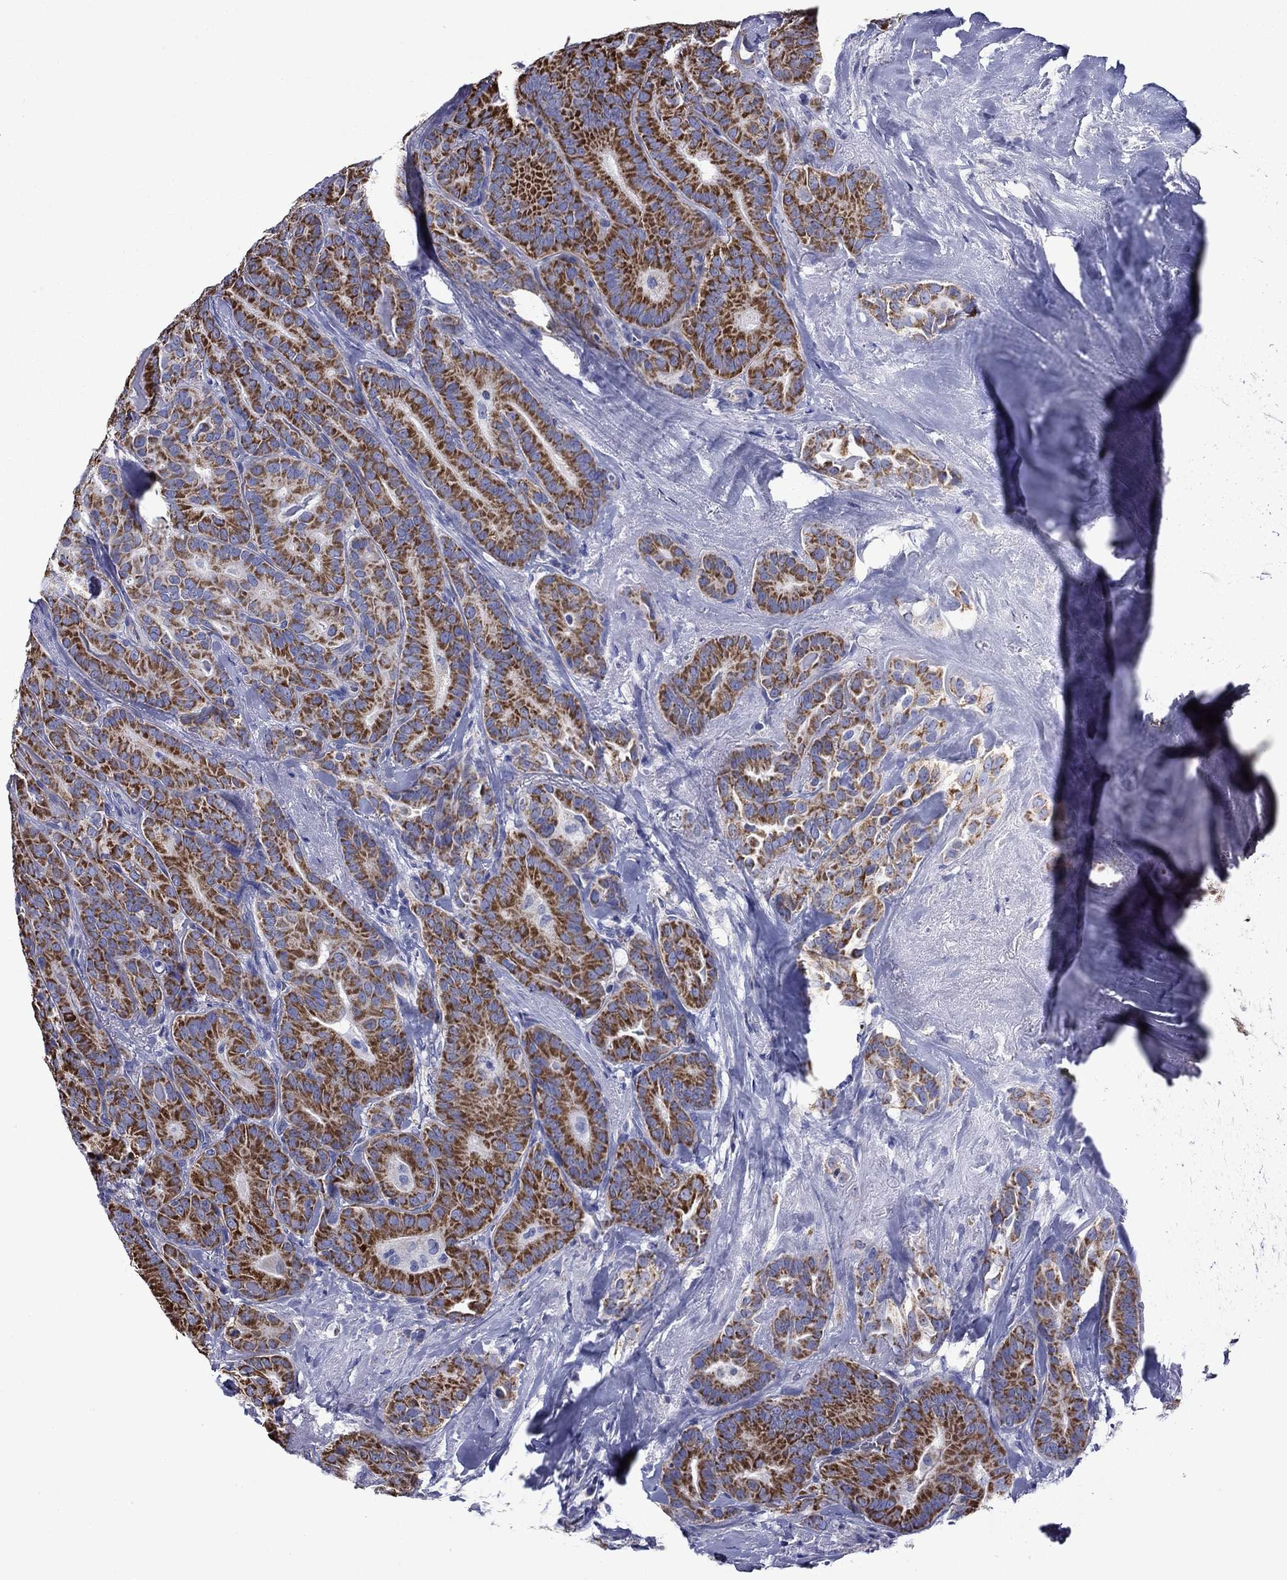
{"staining": {"intensity": "strong", "quantity": ">75%", "location": "cytoplasmic/membranous"}, "tissue": "thyroid cancer", "cell_type": "Tumor cells", "image_type": "cancer", "snomed": [{"axis": "morphology", "description": "Papillary adenocarcinoma, NOS"}, {"axis": "topography", "description": "Thyroid gland"}], "caption": "Immunohistochemistry (IHC) of human thyroid papillary adenocarcinoma reveals high levels of strong cytoplasmic/membranous positivity in approximately >75% of tumor cells. (Brightfield microscopy of DAB IHC at high magnification).", "gene": "ACADSB", "patient": {"sex": "male", "age": 61}}